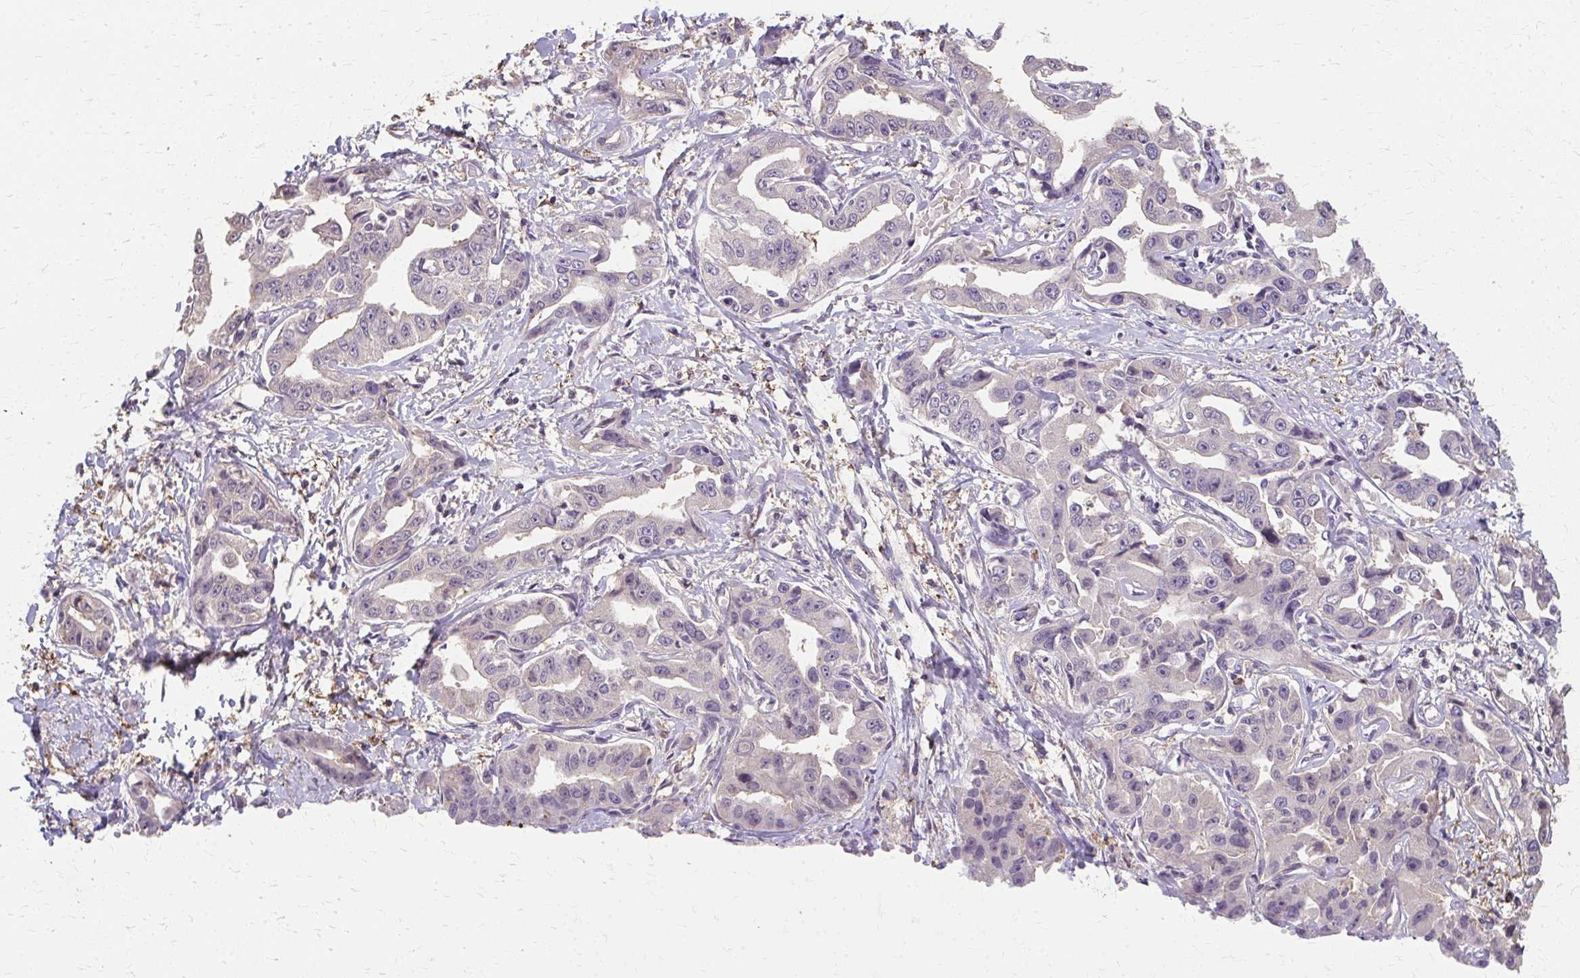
{"staining": {"intensity": "negative", "quantity": "none", "location": "none"}, "tissue": "liver cancer", "cell_type": "Tumor cells", "image_type": "cancer", "snomed": [{"axis": "morphology", "description": "Cholangiocarcinoma"}, {"axis": "topography", "description": "Liver"}], "caption": "IHC histopathology image of liver cancer stained for a protein (brown), which demonstrates no expression in tumor cells. (DAB IHC visualized using brightfield microscopy, high magnification).", "gene": "RABGAP1L", "patient": {"sex": "male", "age": 59}}